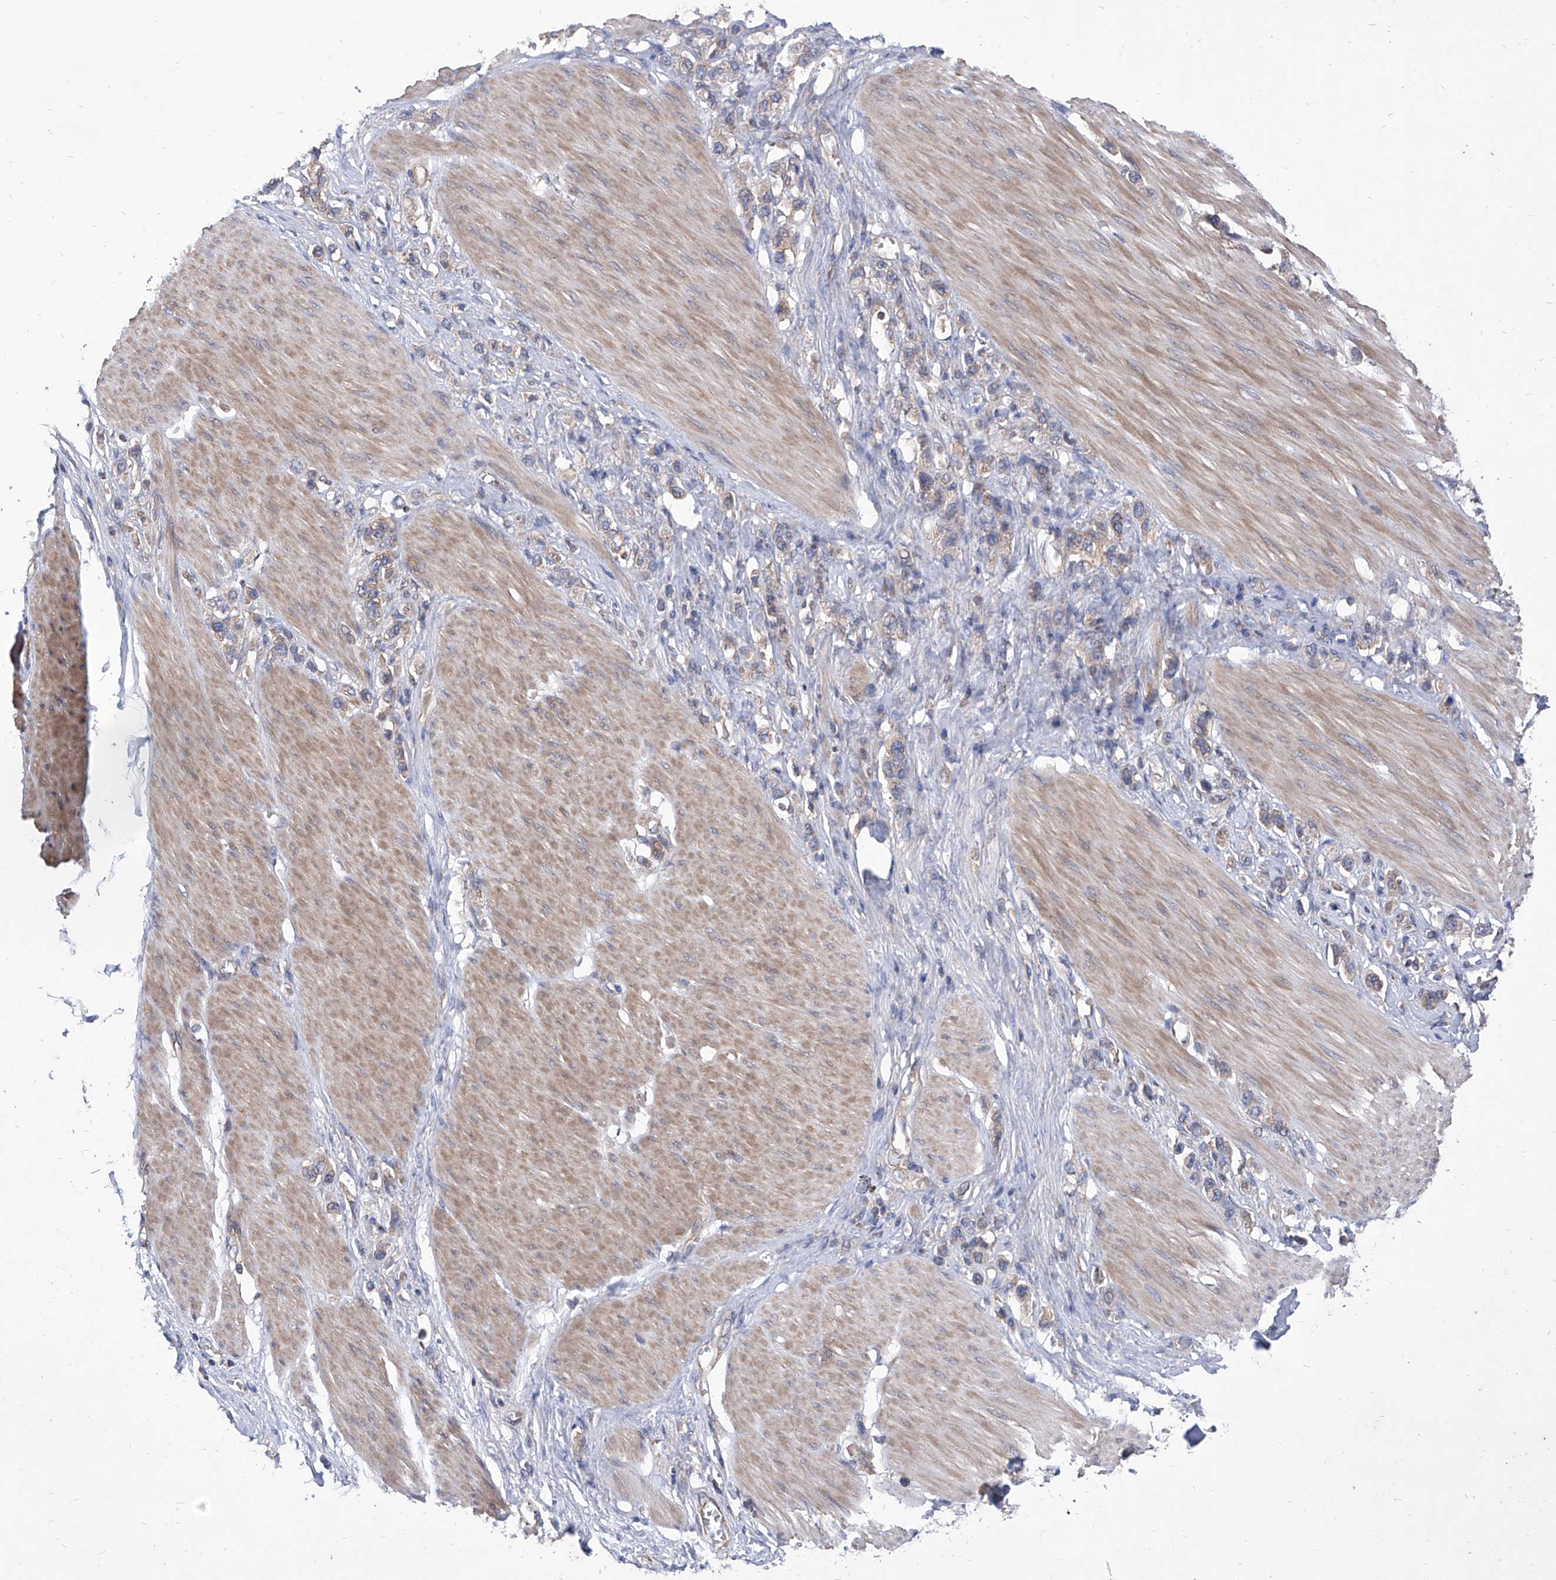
{"staining": {"intensity": "weak", "quantity": "25%-75%", "location": "cytoplasmic/membranous"}, "tissue": "stomach cancer", "cell_type": "Tumor cells", "image_type": "cancer", "snomed": [{"axis": "morphology", "description": "Adenocarcinoma, NOS"}, {"axis": "topography", "description": "Stomach"}], "caption": "Immunohistochemistry (IHC) histopathology image of stomach adenocarcinoma stained for a protein (brown), which displays low levels of weak cytoplasmic/membranous expression in about 25%-75% of tumor cells.", "gene": "TJAP1", "patient": {"sex": "female", "age": 65}}